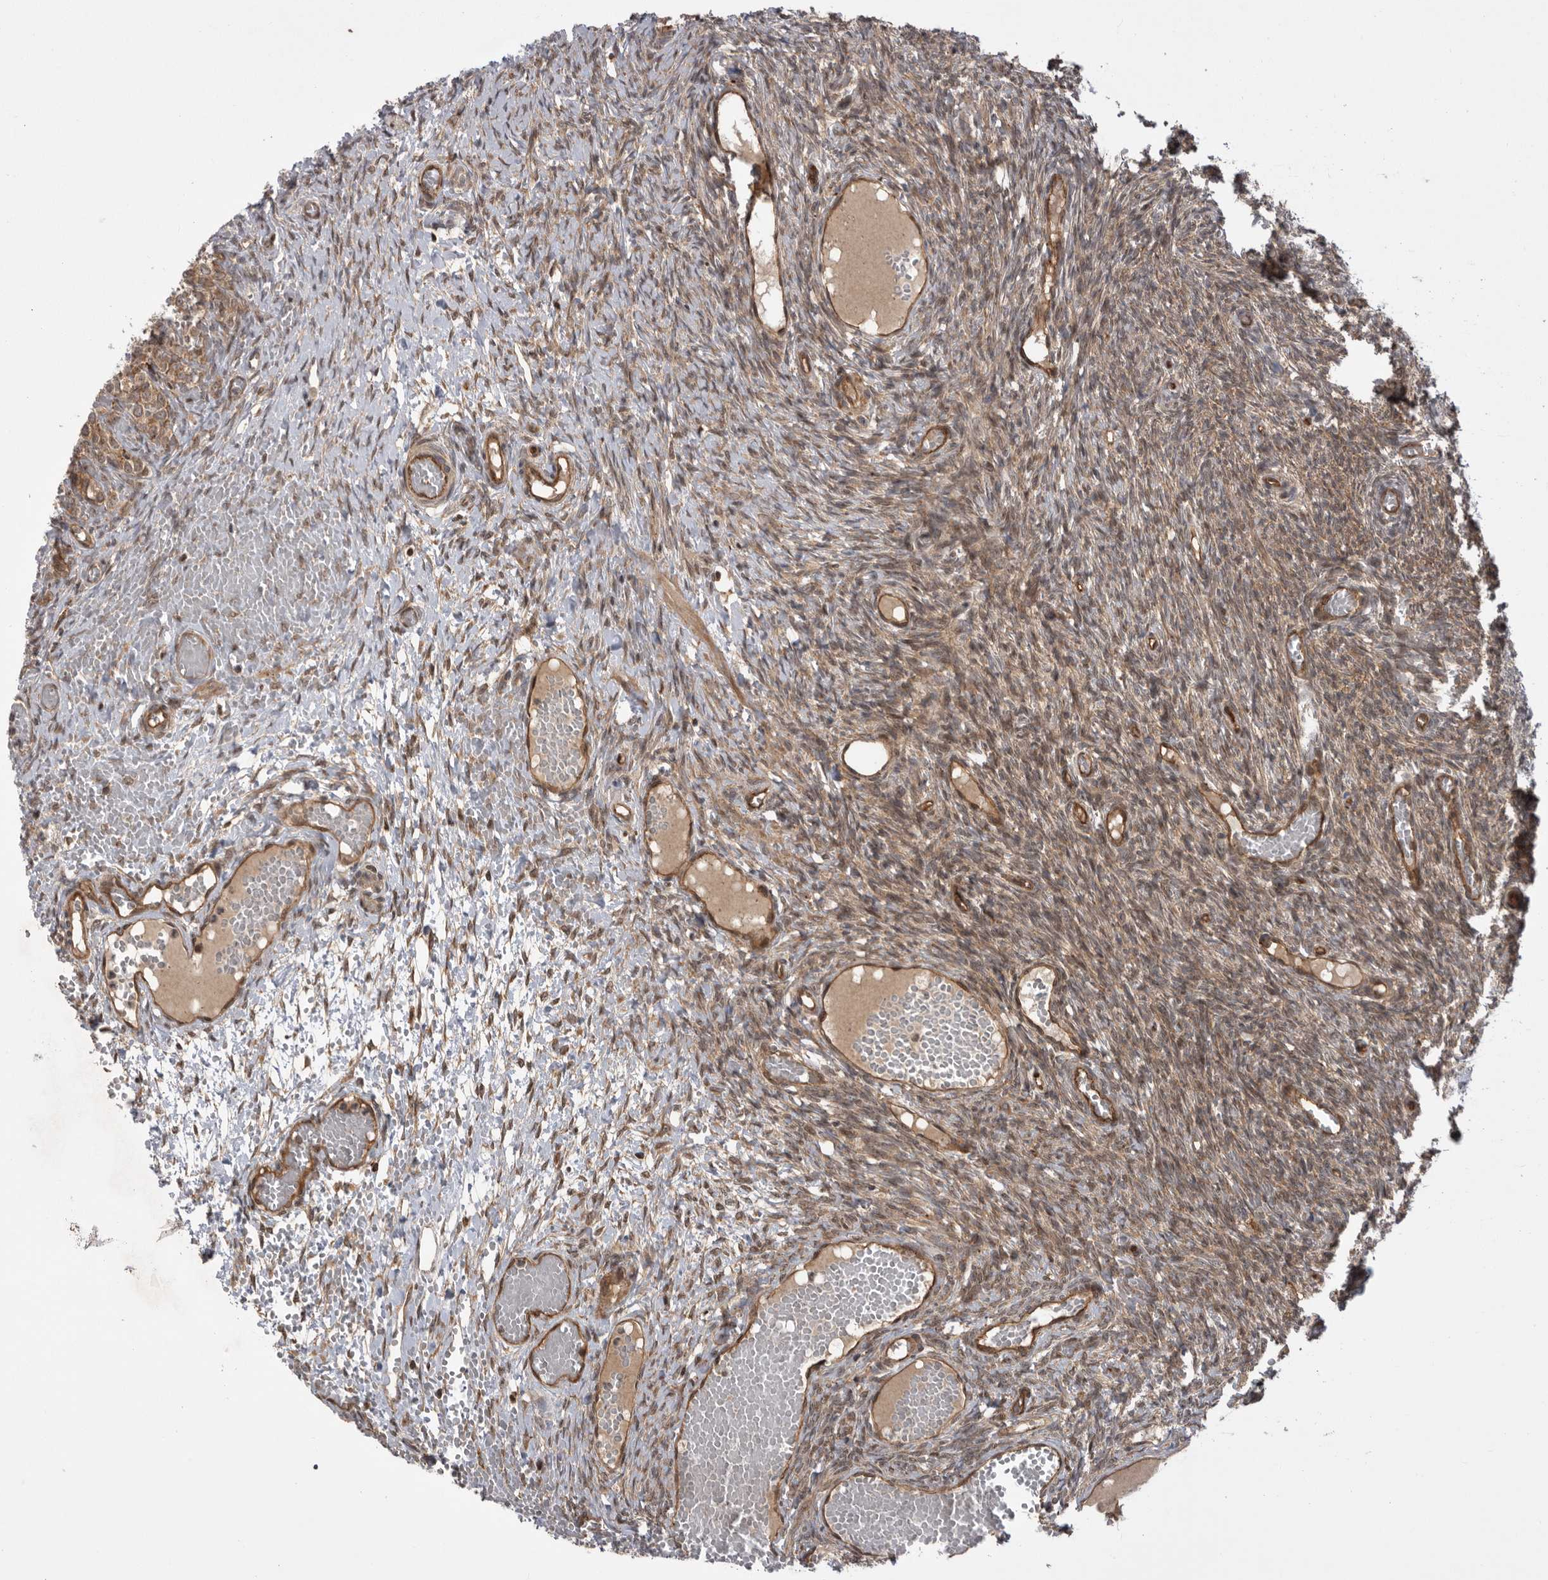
{"staining": {"intensity": "weak", "quantity": ">75%", "location": "cytoplasmic/membranous"}, "tissue": "ovary", "cell_type": "Ovarian stroma cells", "image_type": "normal", "snomed": [{"axis": "morphology", "description": "Adenocarcinoma, NOS"}, {"axis": "topography", "description": "Endometrium"}], "caption": "The photomicrograph demonstrates a brown stain indicating the presence of a protein in the cytoplasmic/membranous of ovarian stroma cells in ovary. (brown staining indicates protein expression, while blue staining denotes nuclei).", "gene": "DHDDS", "patient": {"sex": "female", "age": 32}}